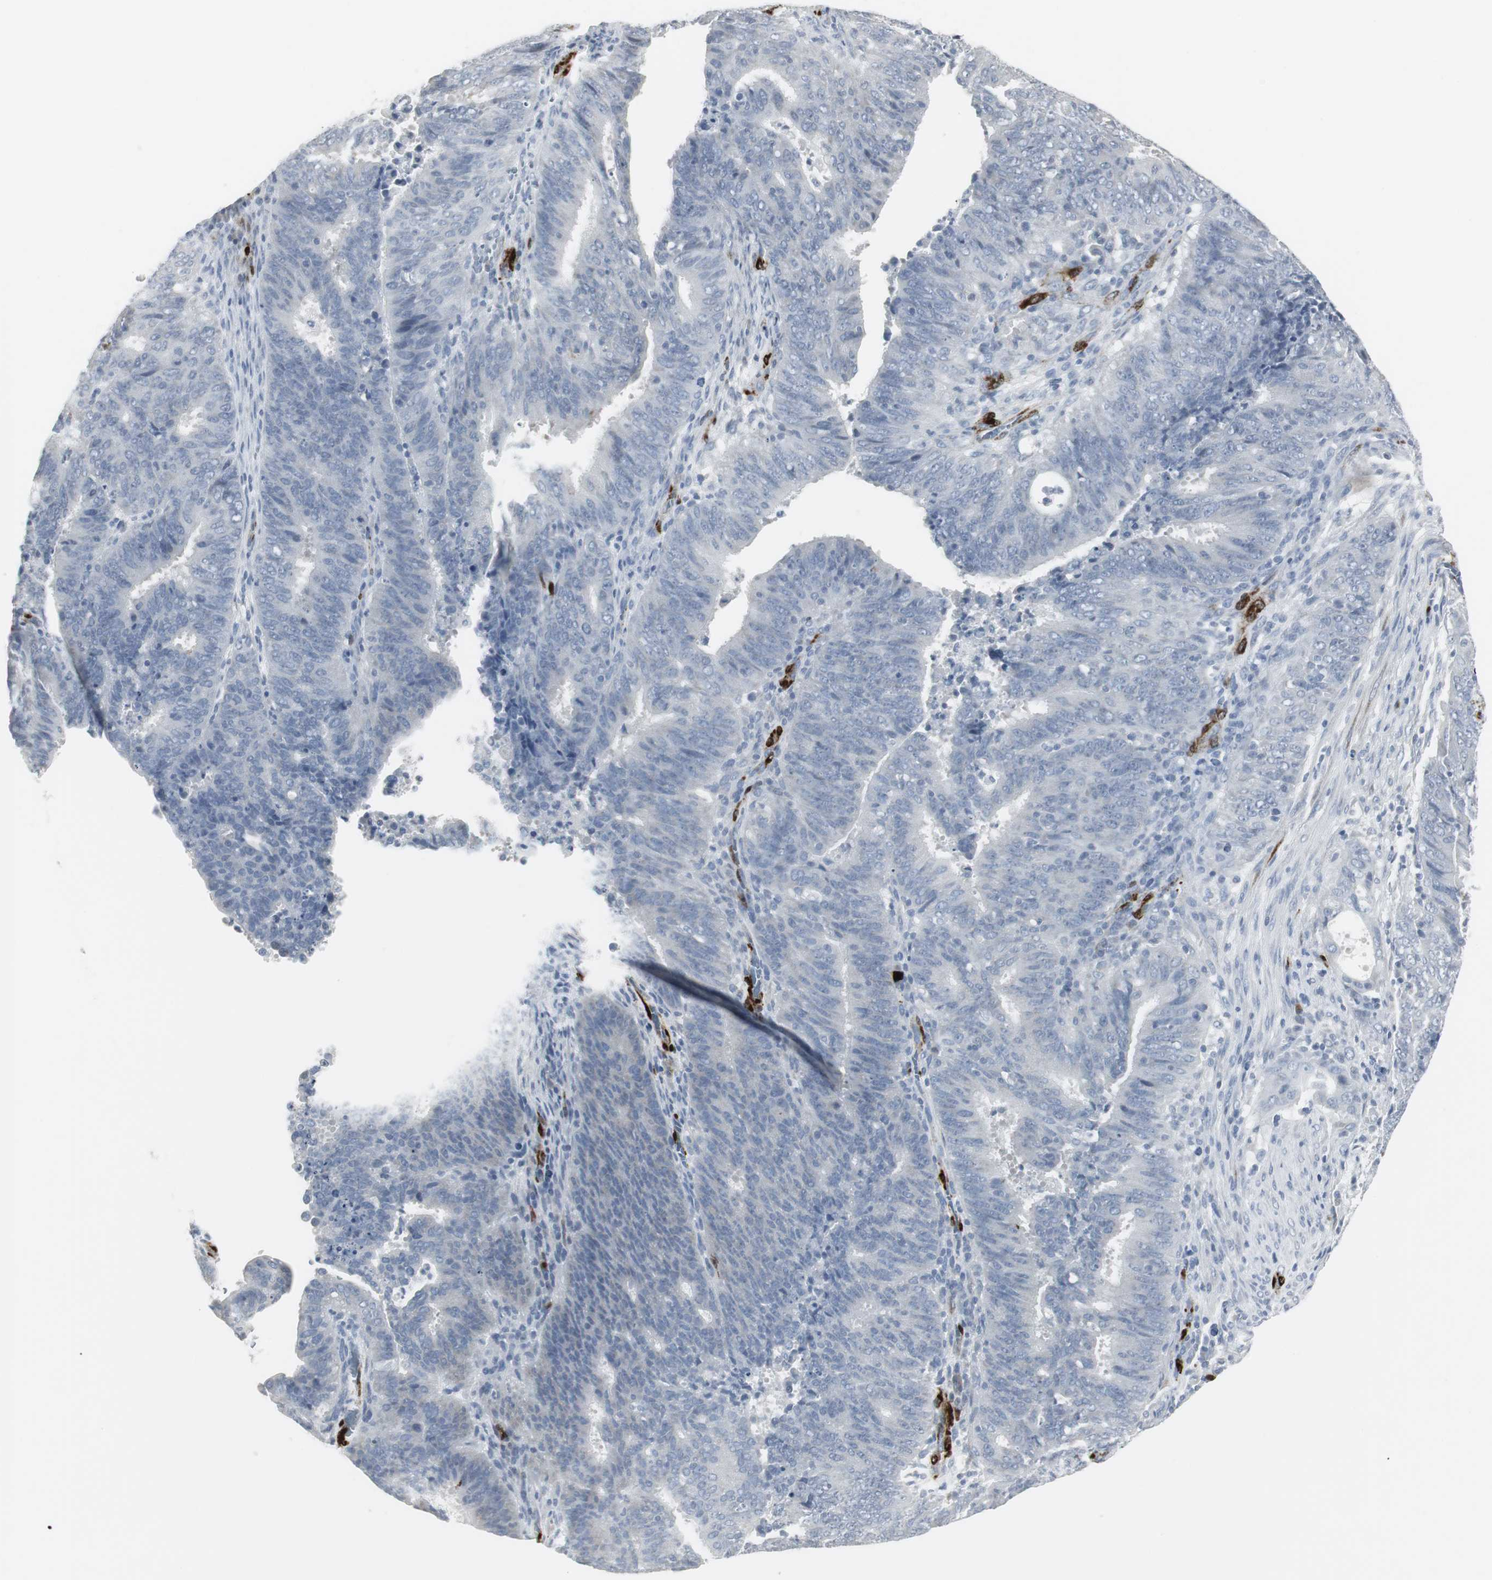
{"staining": {"intensity": "negative", "quantity": "none", "location": "none"}, "tissue": "cervical cancer", "cell_type": "Tumor cells", "image_type": "cancer", "snomed": [{"axis": "morphology", "description": "Adenocarcinoma, NOS"}, {"axis": "topography", "description": "Cervix"}], "caption": "High magnification brightfield microscopy of adenocarcinoma (cervical) stained with DAB (3,3'-diaminobenzidine) (brown) and counterstained with hematoxylin (blue): tumor cells show no significant expression.", "gene": "PPP1R14A", "patient": {"sex": "female", "age": 44}}